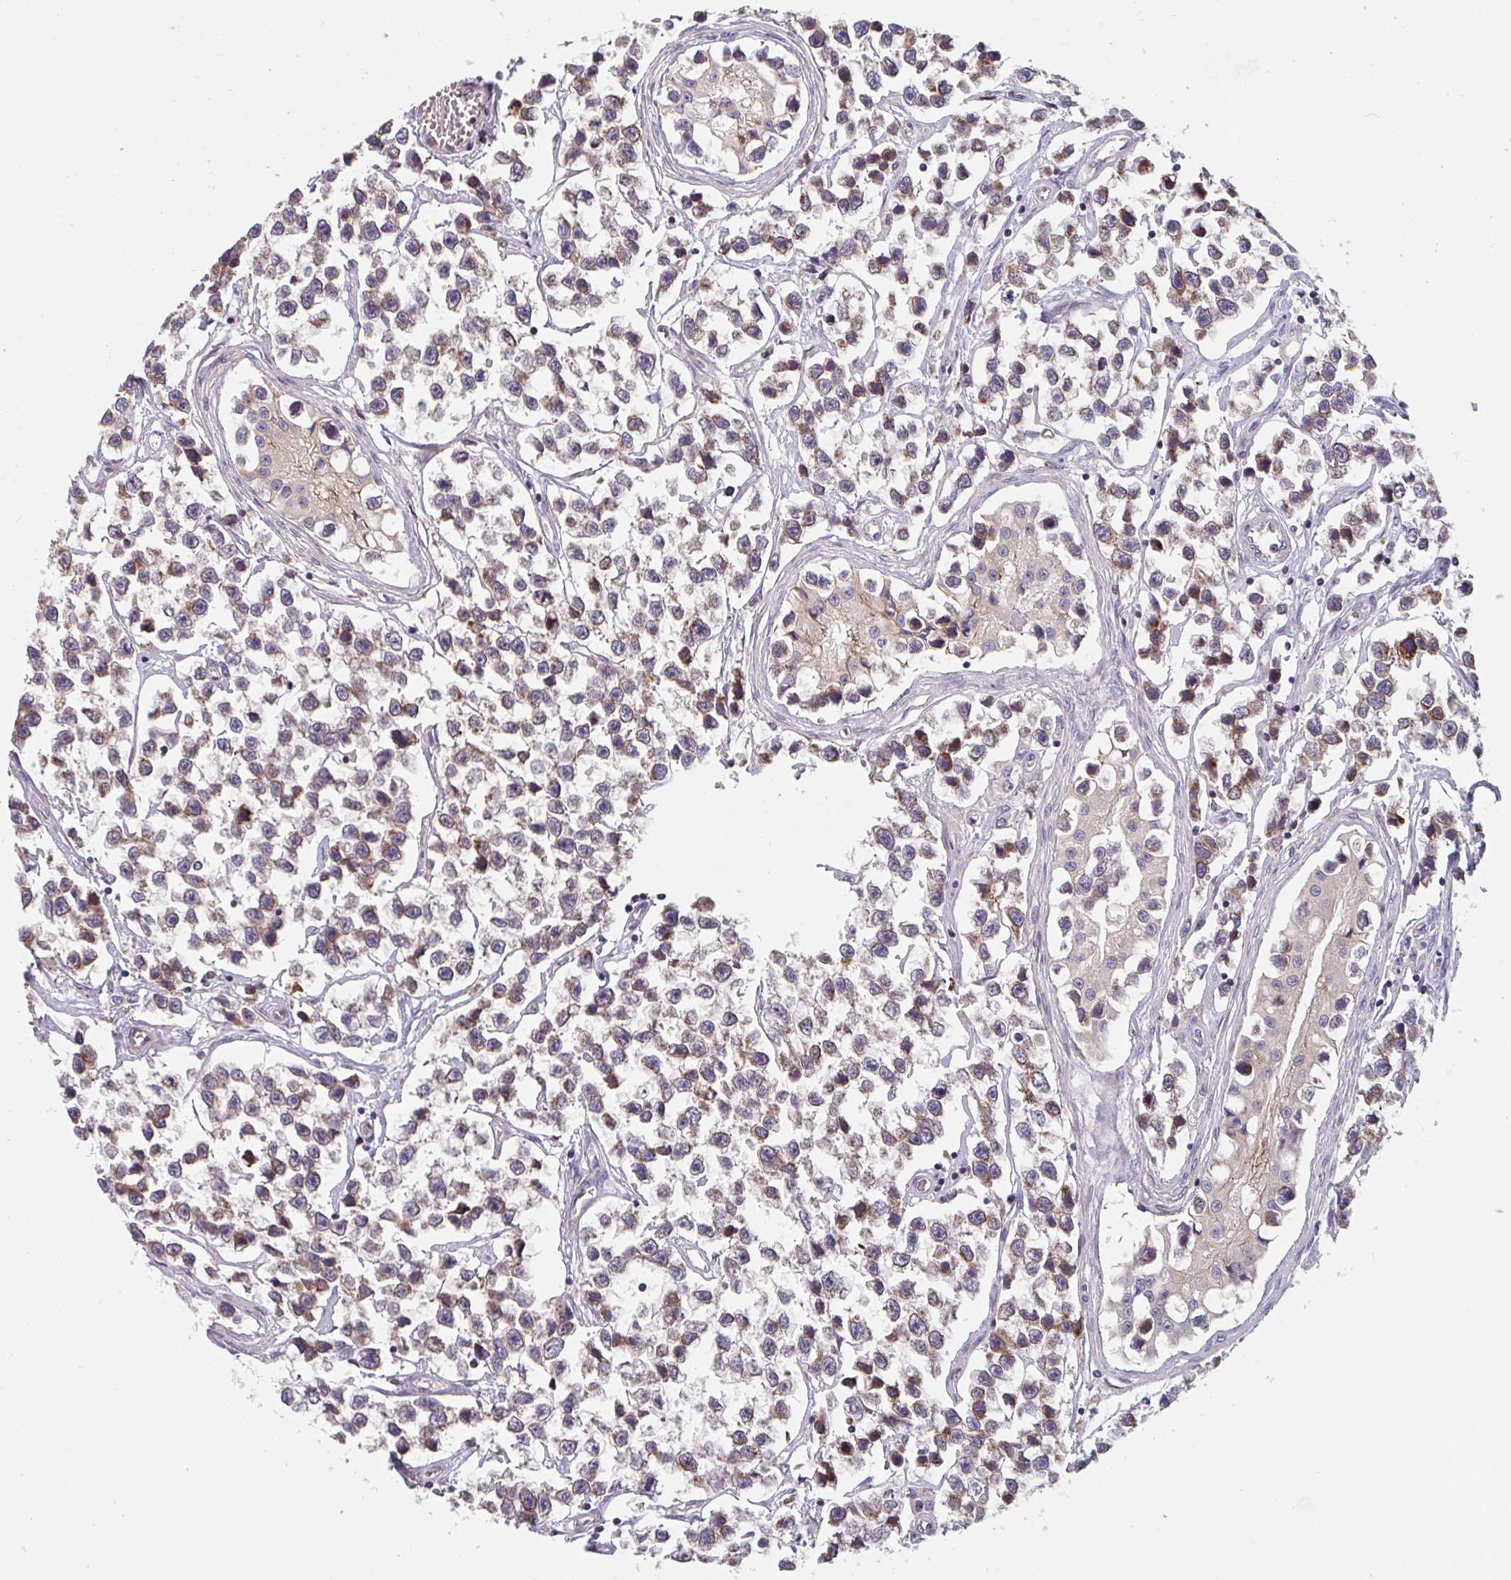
{"staining": {"intensity": "weak", "quantity": "25%-75%", "location": "cytoplasmic/membranous"}, "tissue": "testis cancer", "cell_type": "Tumor cells", "image_type": "cancer", "snomed": [{"axis": "morphology", "description": "Seminoma, NOS"}, {"axis": "topography", "description": "Testis"}], "caption": "A brown stain labels weak cytoplasmic/membranous positivity of a protein in human testis cancer tumor cells.", "gene": "NUB1", "patient": {"sex": "male", "age": 26}}